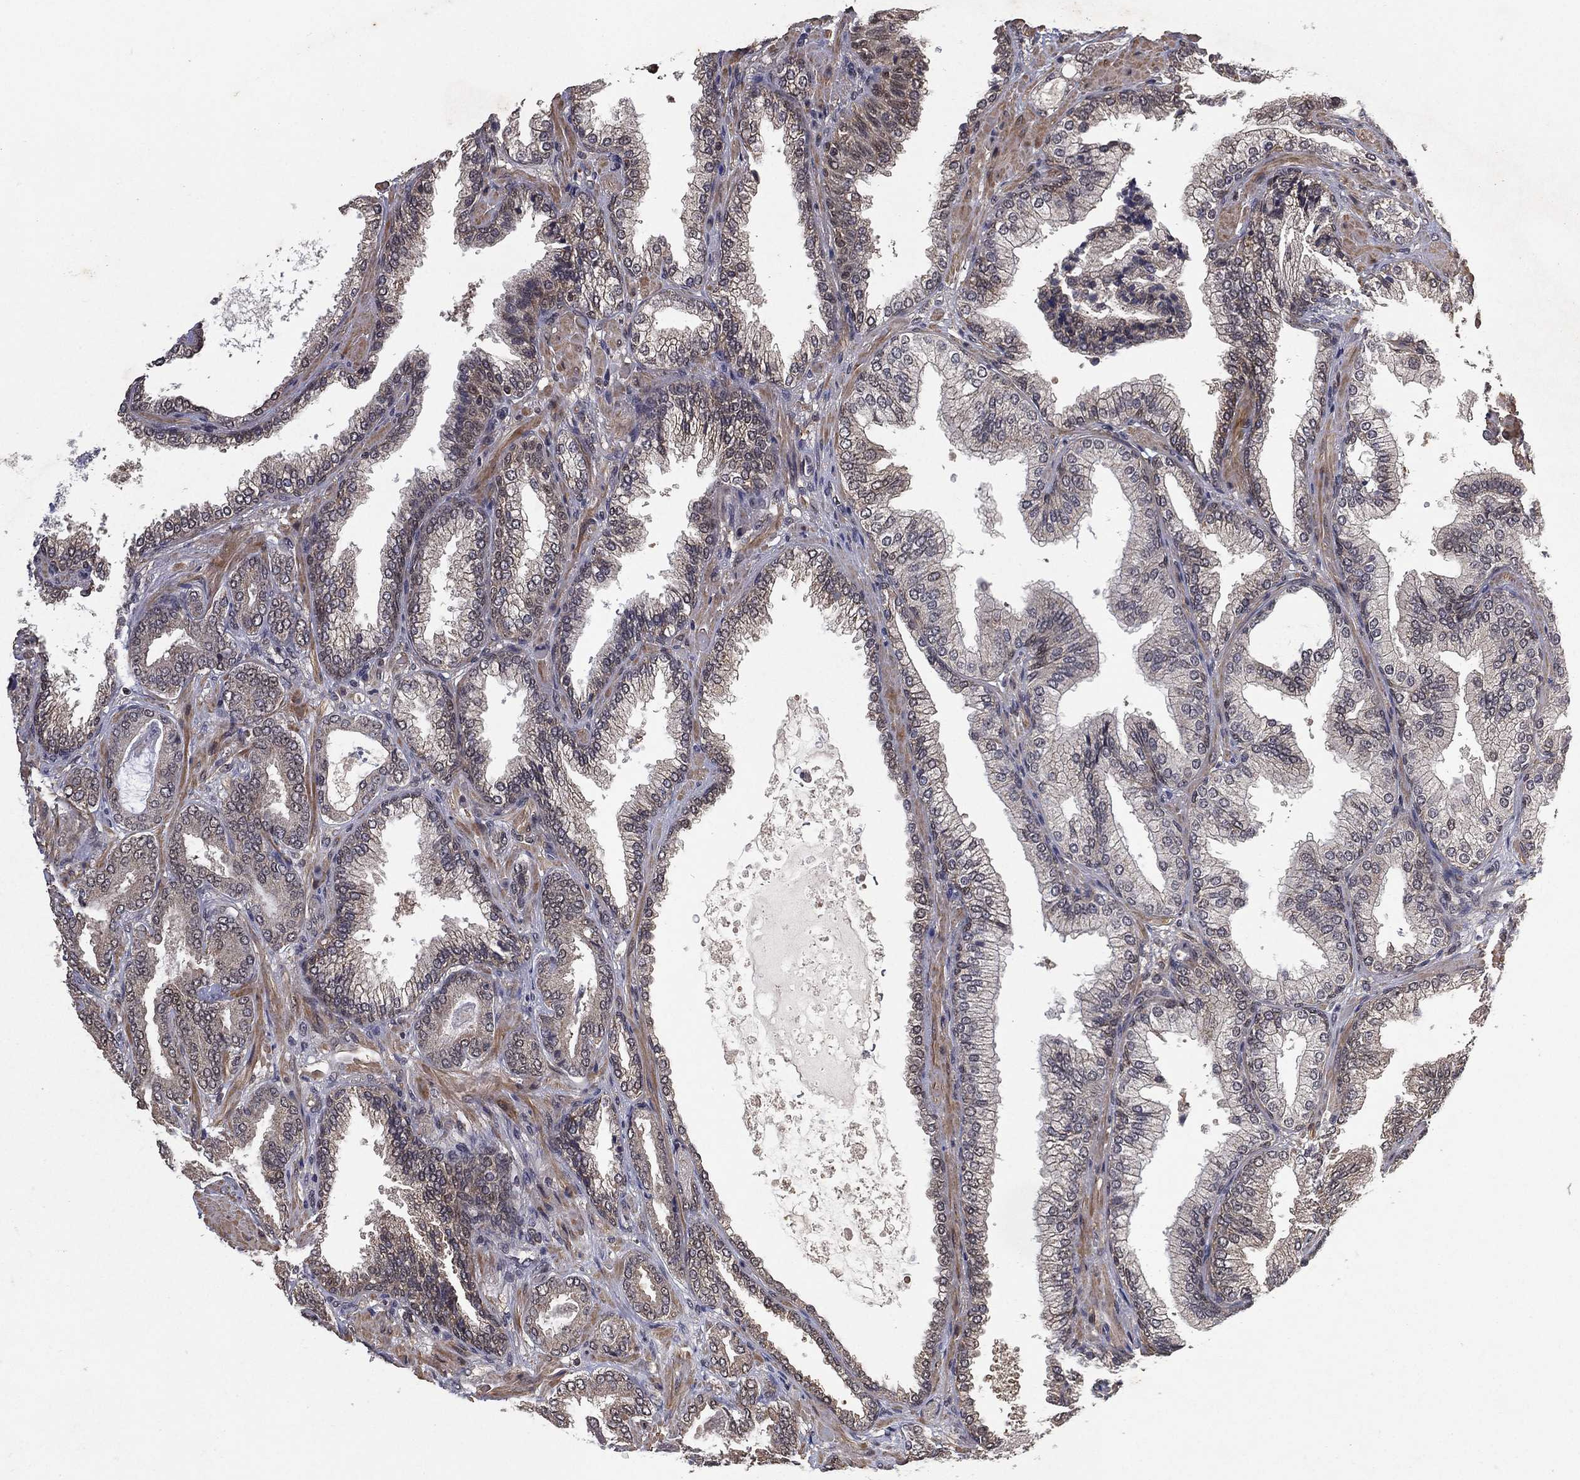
{"staining": {"intensity": "weak", "quantity": "<25%", "location": "cytoplasmic/membranous"}, "tissue": "prostate cancer", "cell_type": "Tumor cells", "image_type": "cancer", "snomed": [{"axis": "morphology", "description": "Adenocarcinoma, Low grade"}, {"axis": "topography", "description": "Prostate"}], "caption": "Prostate cancer was stained to show a protein in brown. There is no significant positivity in tumor cells. (Brightfield microscopy of DAB IHC at high magnification).", "gene": "NELFCD", "patient": {"sex": "male", "age": 68}}